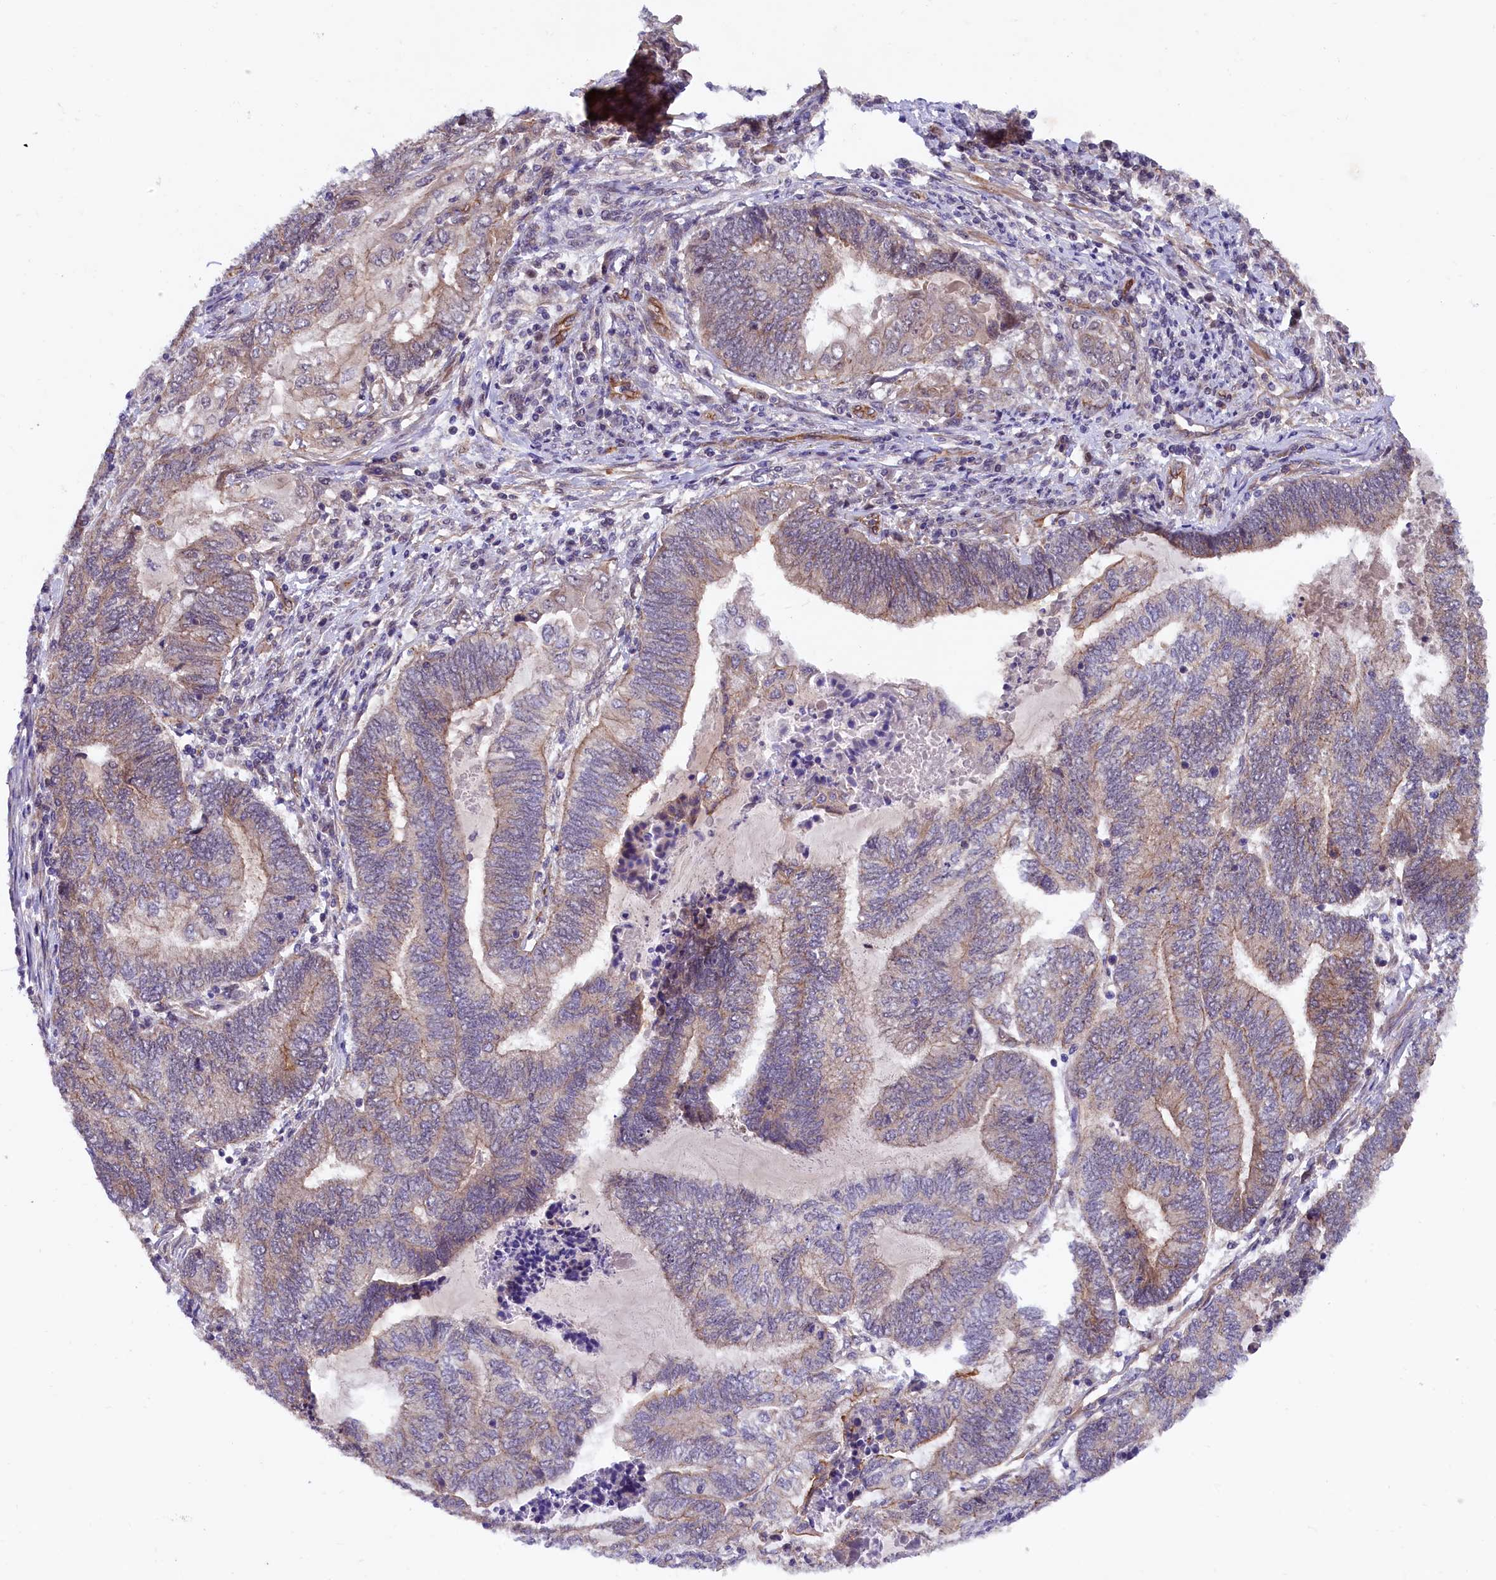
{"staining": {"intensity": "weak", "quantity": "25%-75%", "location": "cytoplasmic/membranous"}, "tissue": "endometrial cancer", "cell_type": "Tumor cells", "image_type": "cancer", "snomed": [{"axis": "morphology", "description": "Adenocarcinoma, NOS"}, {"axis": "topography", "description": "Uterus"}, {"axis": "topography", "description": "Endometrium"}], "caption": "Protein staining of endometrial adenocarcinoma tissue displays weak cytoplasmic/membranous expression in about 25%-75% of tumor cells. The staining was performed using DAB (3,3'-diaminobenzidine) to visualize the protein expression in brown, while the nuclei were stained in blue with hematoxylin (Magnification: 20x).", "gene": "ARL14EP", "patient": {"sex": "female", "age": 70}}